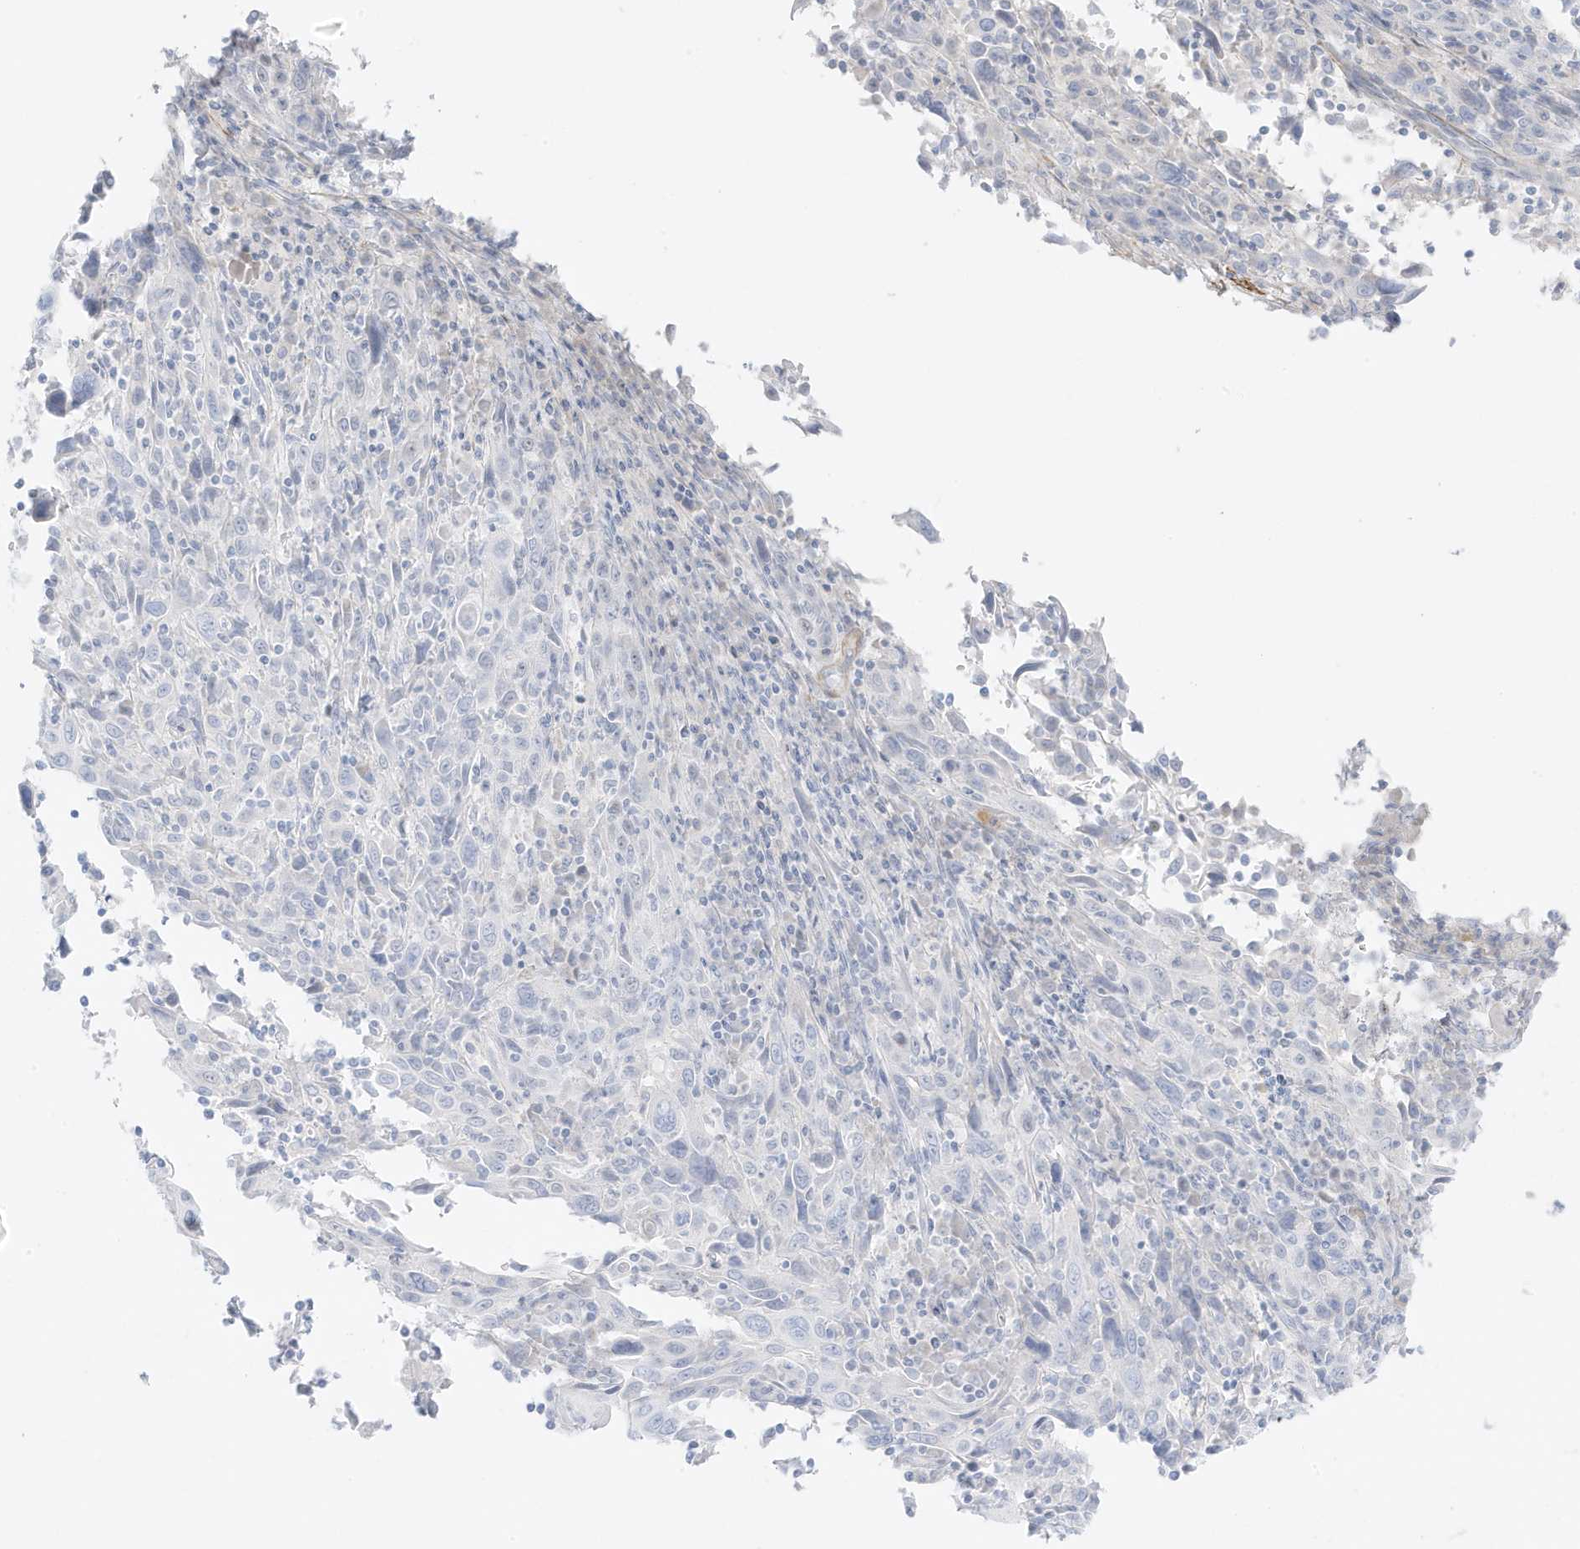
{"staining": {"intensity": "negative", "quantity": "none", "location": "none"}, "tissue": "cervical cancer", "cell_type": "Tumor cells", "image_type": "cancer", "snomed": [{"axis": "morphology", "description": "Squamous cell carcinoma, NOS"}, {"axis": "topography", "description": "Cervix"}], "caption": "Immunohistochemistry of human cervical cancer displays no positivity in tumor cells. The staining was performed using DAB to visualize the protein expression in brown, while the nuclei were stained in blue with hematoxylin (Magnification: 20x).", "gene": "SLC22A13", "patient": {"sex": "female", "age": 46}}